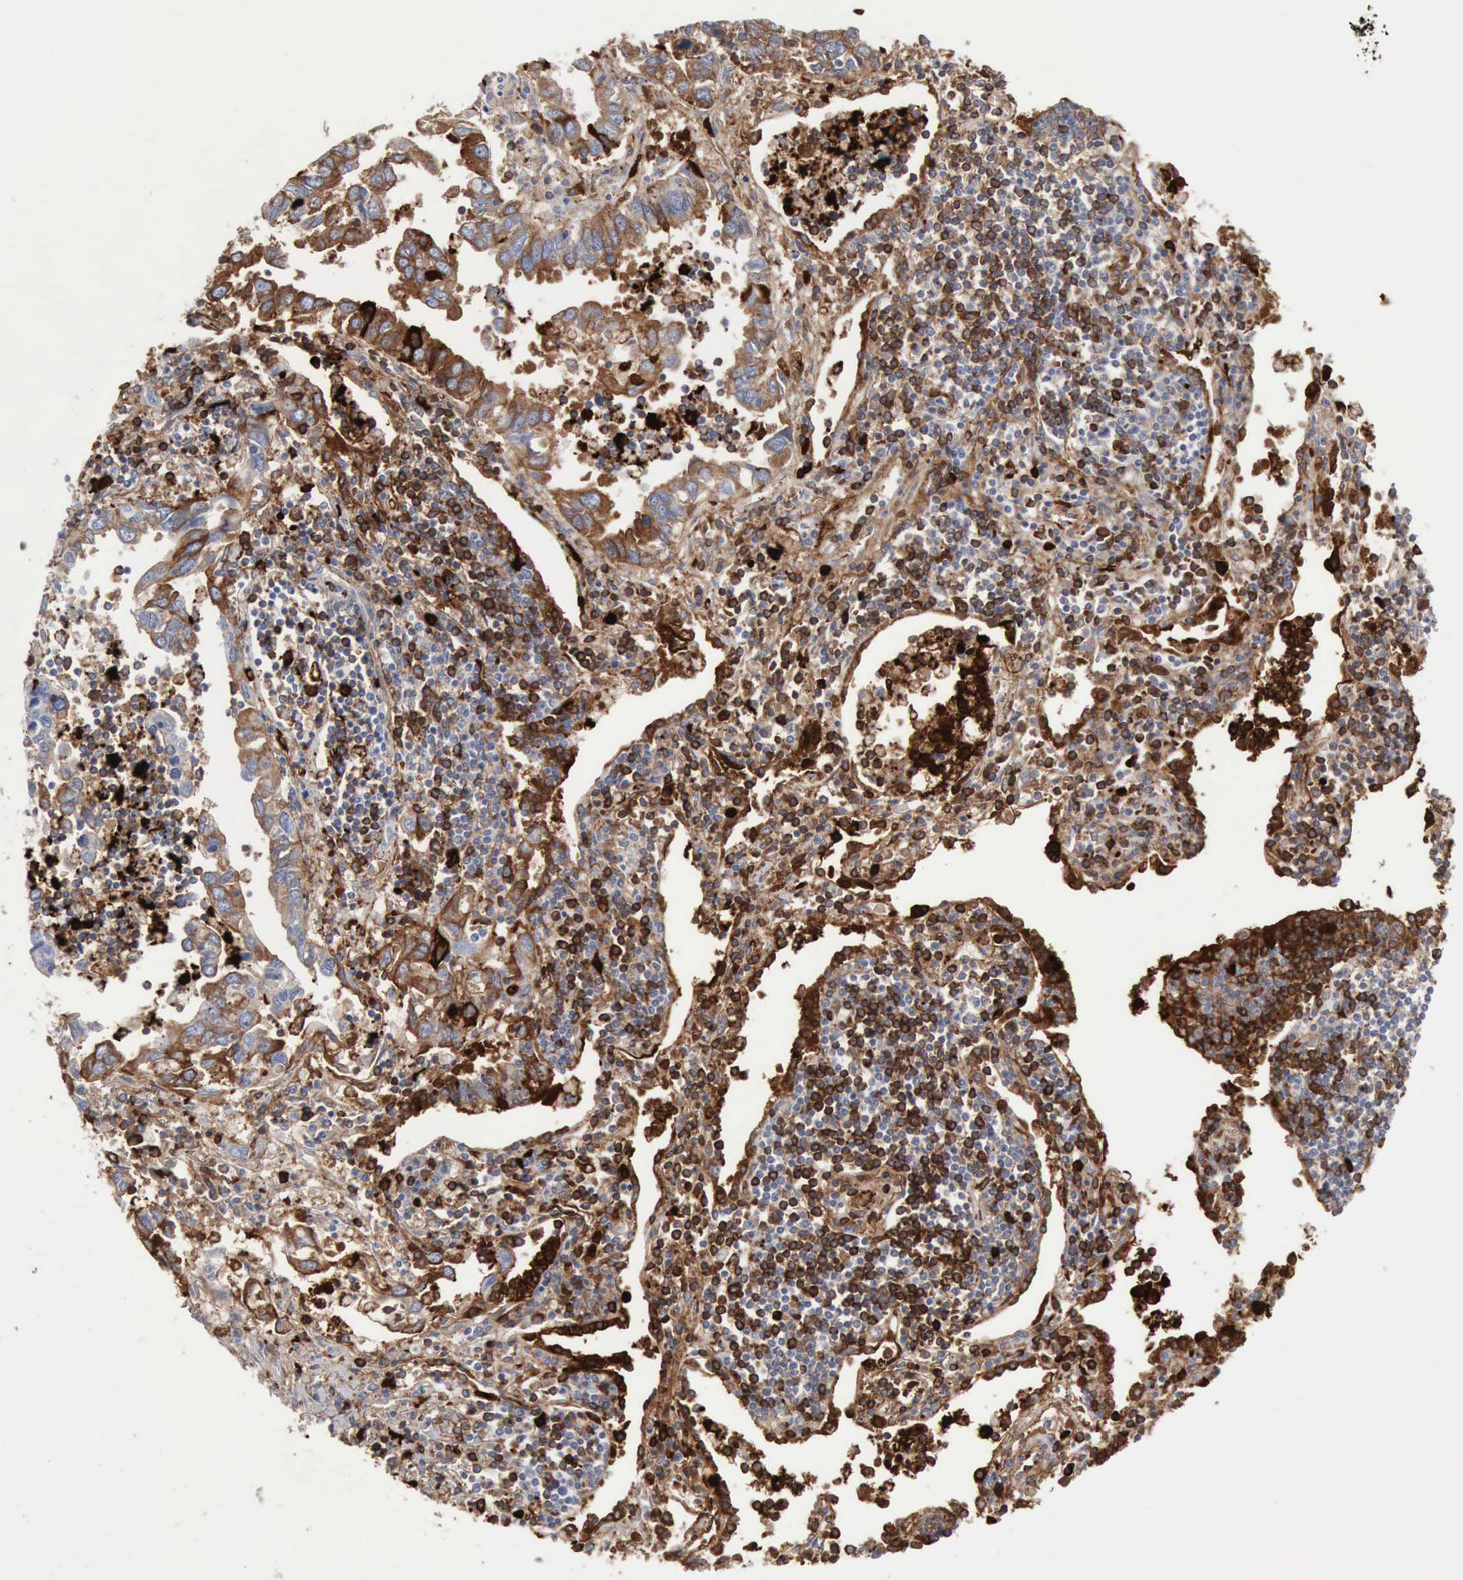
{"staining": {"intensity": "moderate", "quantity": "25%-75%", "location": "cytoplasmic/membranous"}, "tissue": "lung cancer", "cell_type": "Tumor cells", "image_type": "cancer", "snomed": [{"axis": "morphology", "description": "Adenocarcinoma, NOS"}, {"axis": "topography", "description": "Lung"}], "caption": "This histopathology image displays lung adenocarcinoma stained with immunohistochemistry to label a protein in brown. The cytoplasmic/membranous of tumor cells show moderate positivity for the protein. Nuclei are counter-stained blue.", "gene": "C4BPA", "patient": {"sex": "male", "age": 48}}